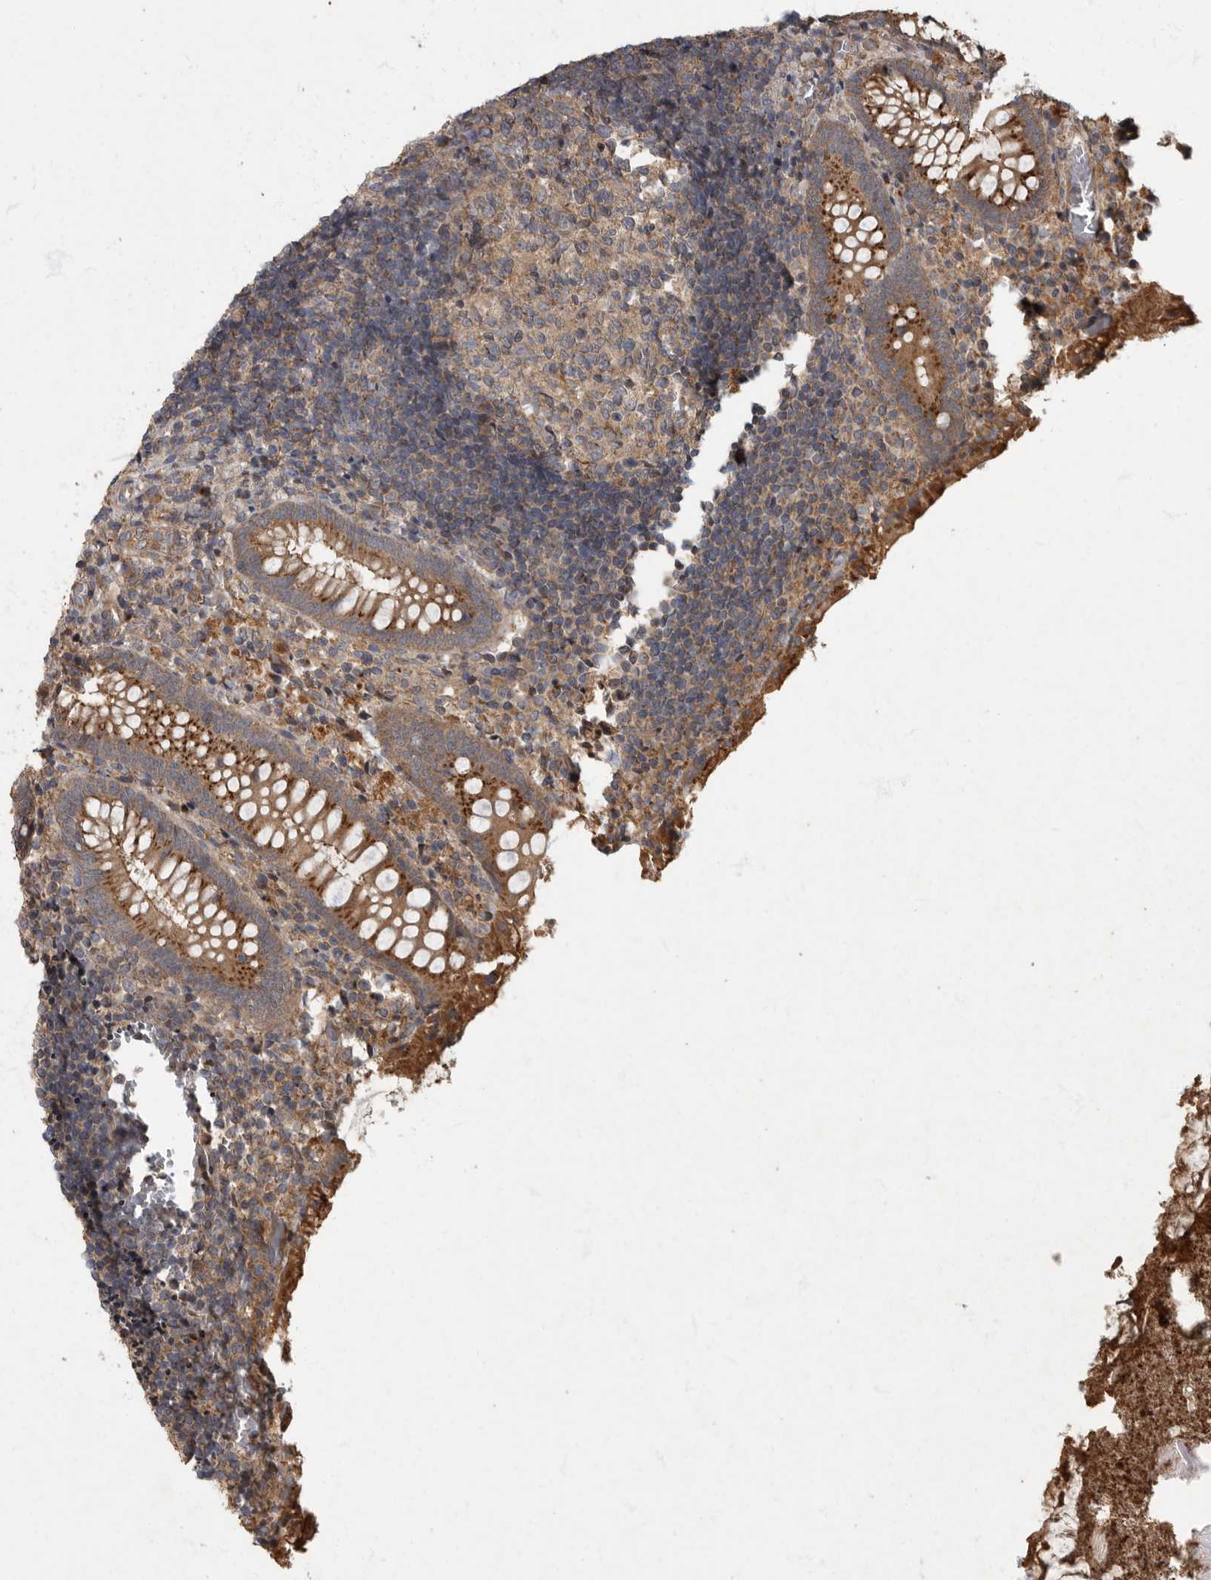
{"staining": {"intensity": "moderate", "quantity": ">75%", "location": "cytoplasmic/membranous"}, "tissue": "appendix", "cell_type": "Glandular cells", "image_type": "normal", "snomed": [{"axis": "morphology", "description": "Normal tissue, NOS"}, {"axis": "topography", "description": "Appendix"}], "caption": "This is a micrograph of immunohistochemistry staining of unremarkable appendix, which shows moderate expression in the cytoplasmic/membranous of glandular cells.", "gene": "IQCK", "patient": {"sex": "female", "age": 17}}